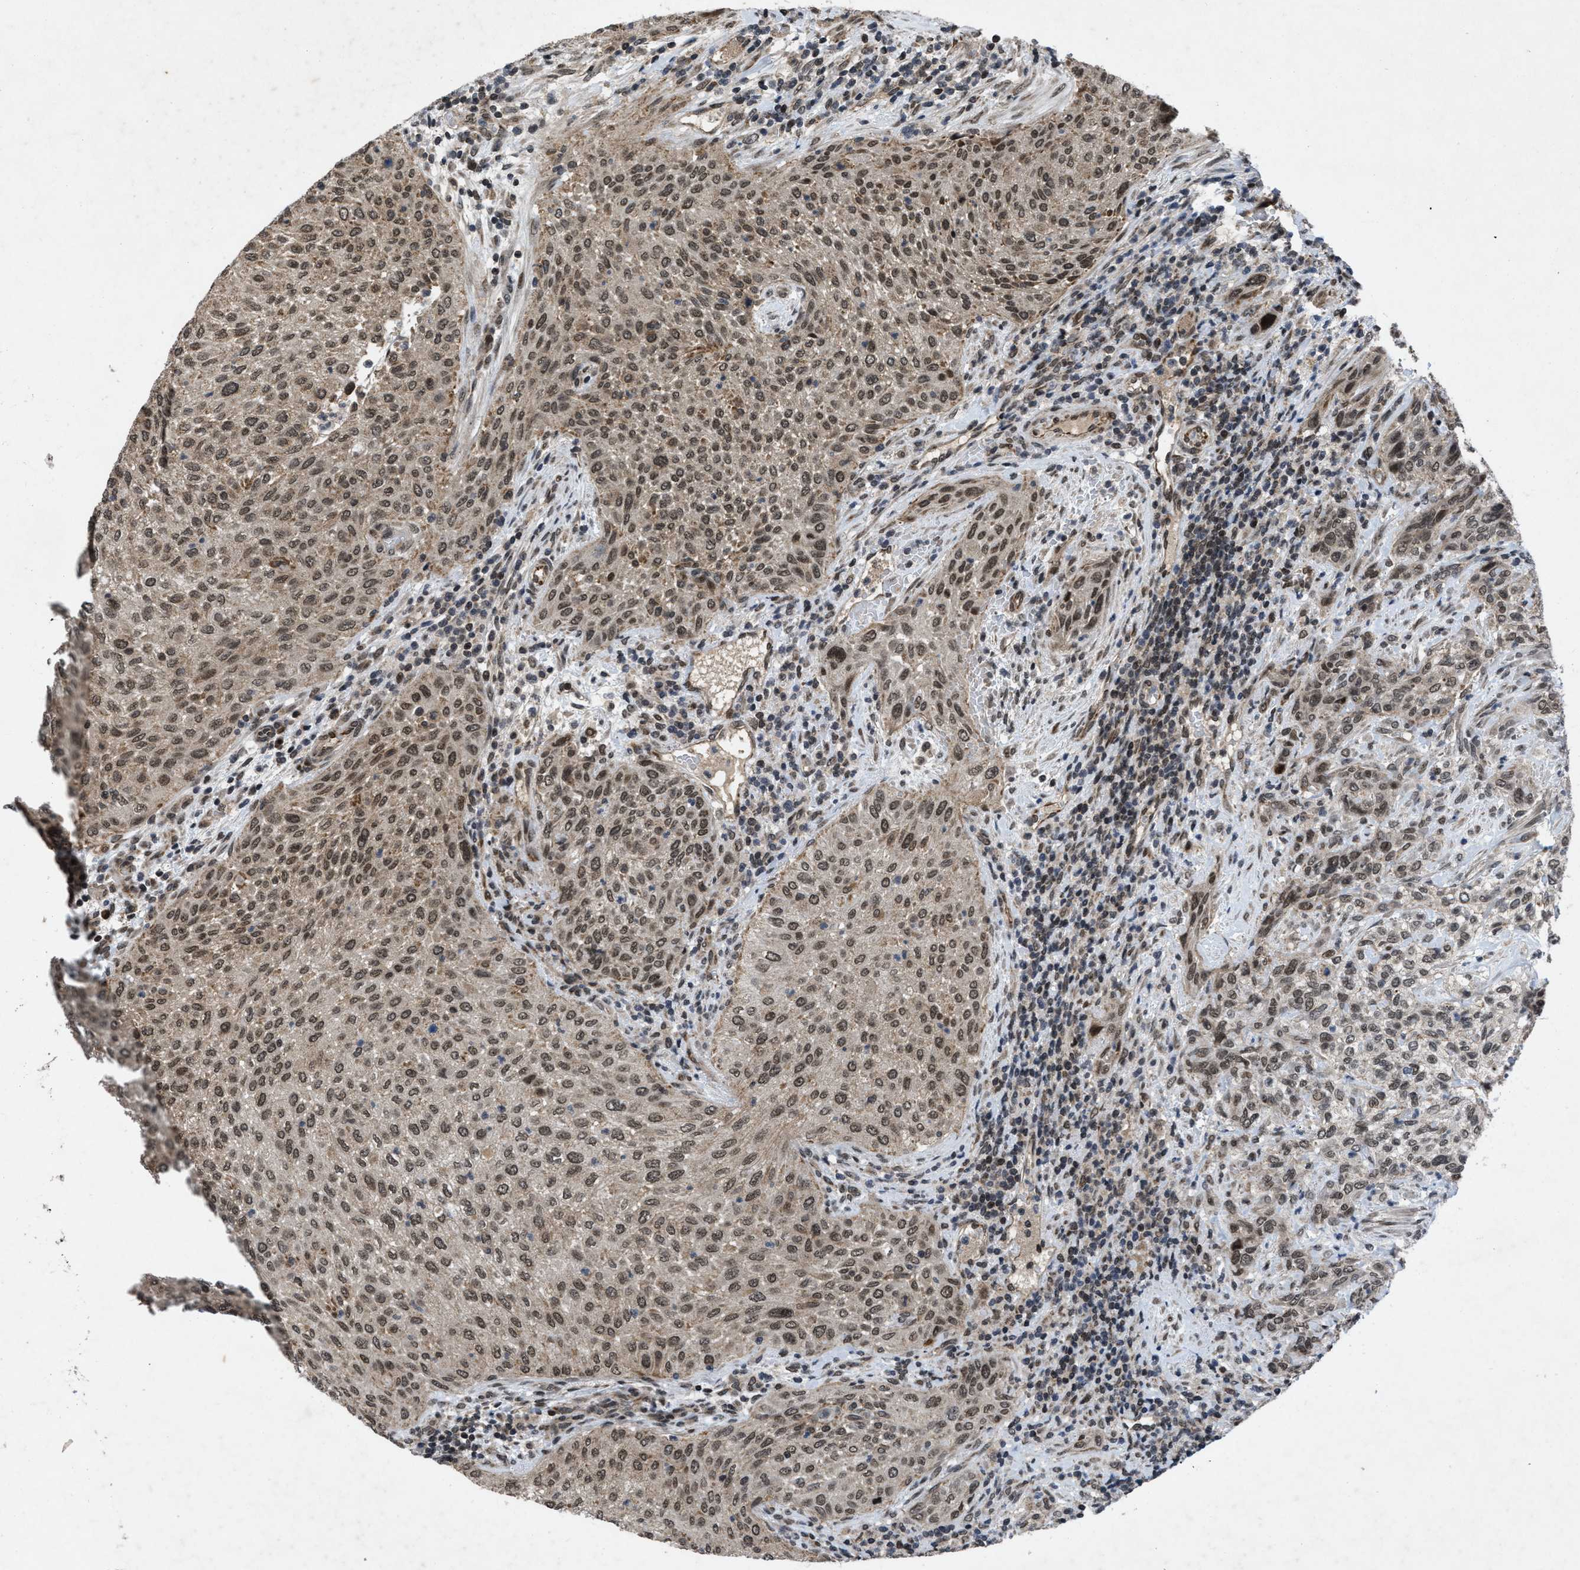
{"staining": {"intensity": "moderate", "quantity": ">75%", "location": "nuclear"}, "tissue": "urothelial cancer", "cell_type": "Tumor cells", "image_type": "cancer", "snomed": [{"axis": "morphology", "description": "Urothelial carcinoma, Low grade"}, {"axis": "morphology", "description": "Urothelial carcinoma, High grade"}, {"axis": "topography", "description": "Urinary bladder"}], "caption": "Moderate nuclear expression is seen in approximately >75% of tumor cells in urothelial cancer.", "gene": "ZNHIT1", "patient": {"sex": "male", "age": 35}}